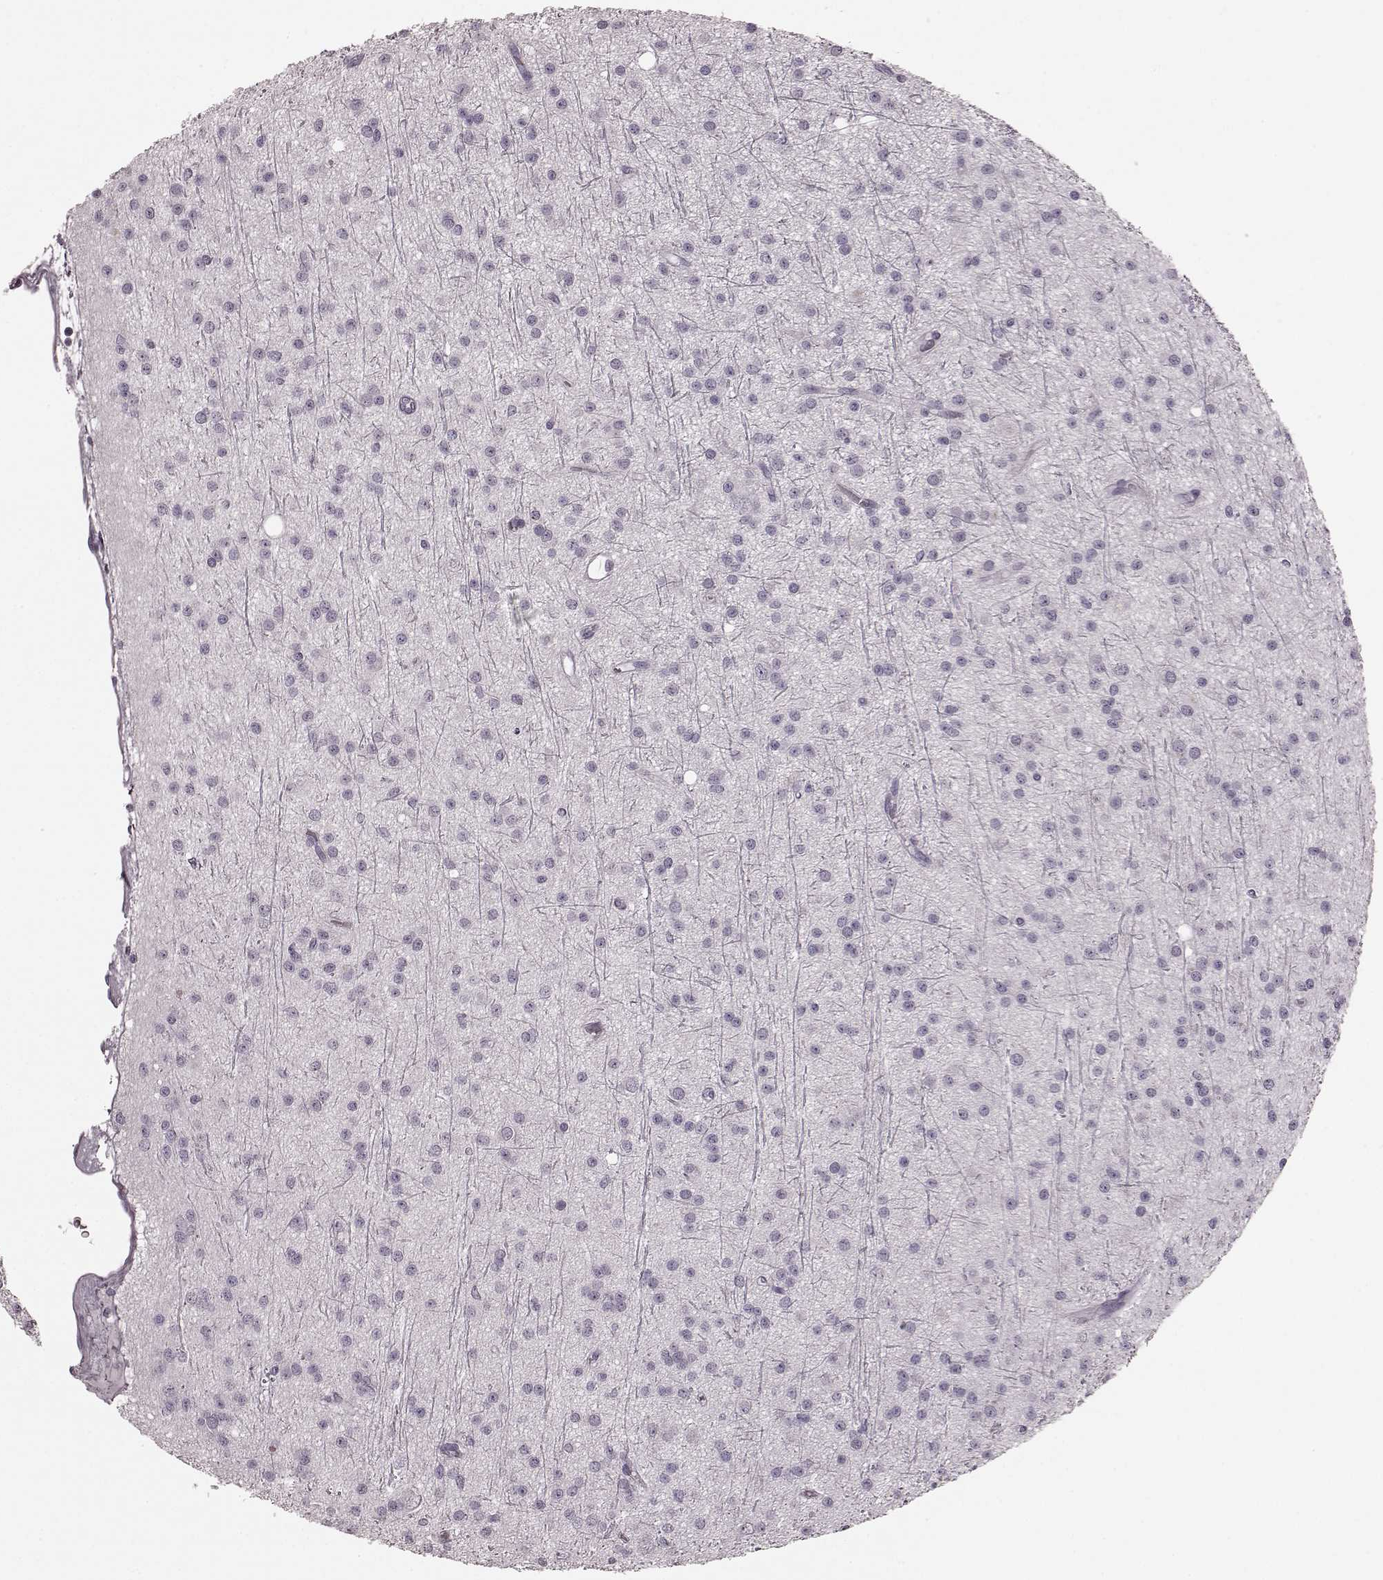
{"staining": {"intensity": "negative", "quantity": "none", "location": "none"}, "tissue": "glioma", "cell_type": "Tumor cells", "image_type": "cancer", "snomed": [{"axis": "morphology", "description": "Glioma, malignant, Low grade"}, {"axis": "topography", "description": "Brain"}], "caption": "Immunohistochemical staining of glioma shows no significant staining in tumor cells.", "gene": "TRPM1", "patient": {"sex": "male", "age": 27}}